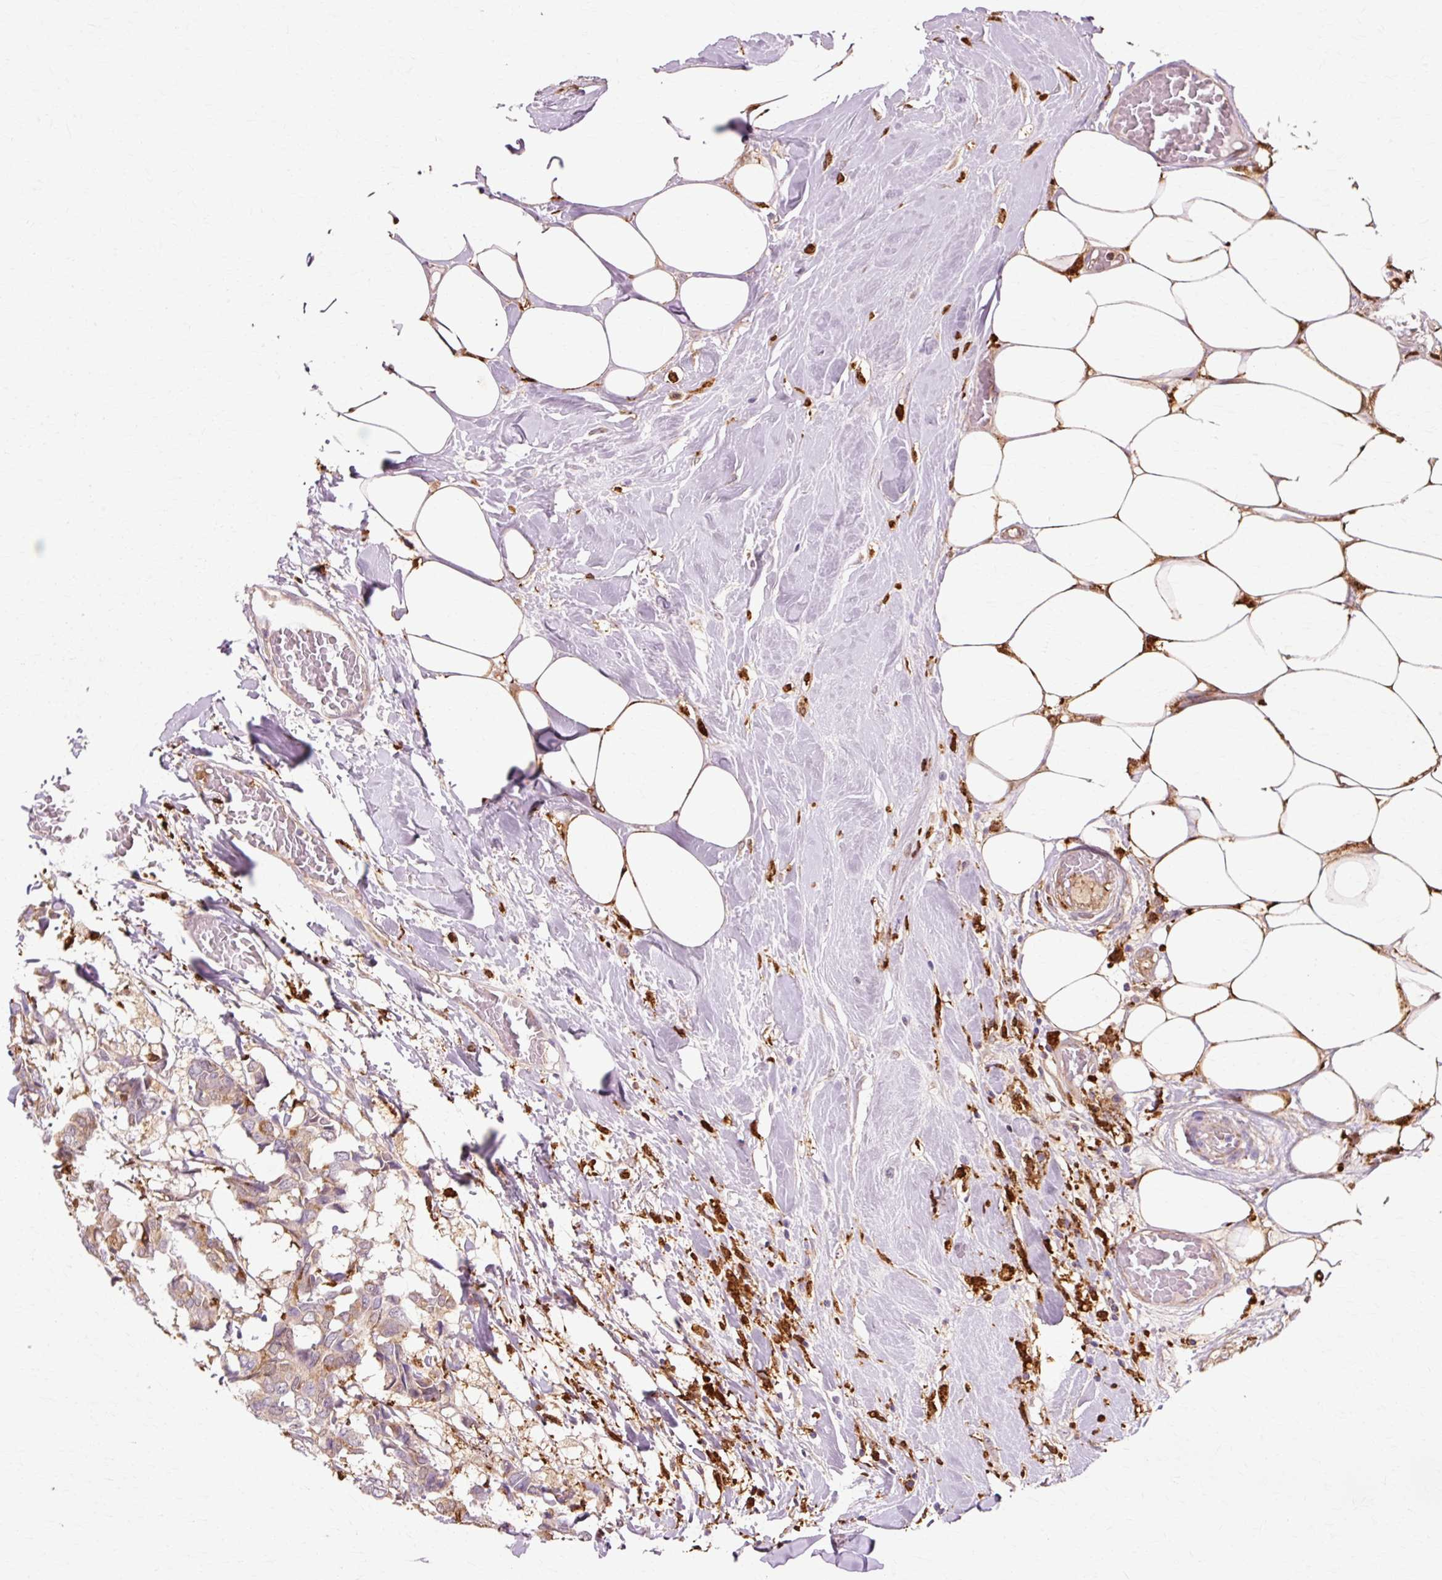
{"staining": {"intensity": "weak", "quantity": "25%-75%", "location": "cytoplasmic/membranous"}, "tissue": "breast cancer", "cell_type": "Tumor cells", "image_type": "cancer", "snomed": [{"axis": "morphology", "description": "Duct carcinoma"}, {"axis": "topography", "description": "Breast"}], "caption": "Breast cancer (infiltrating ductal carcinoma) tissue exhibits weak cytoplasmic/membranous positivity in approximately 25%-75% of tumor cells, visualized by immunohistochemistry. The protein is shown in brown color, while the nuclei are stained blue.", "gene": "GPX1", "patient": {"sex": "female", "age": 75}}